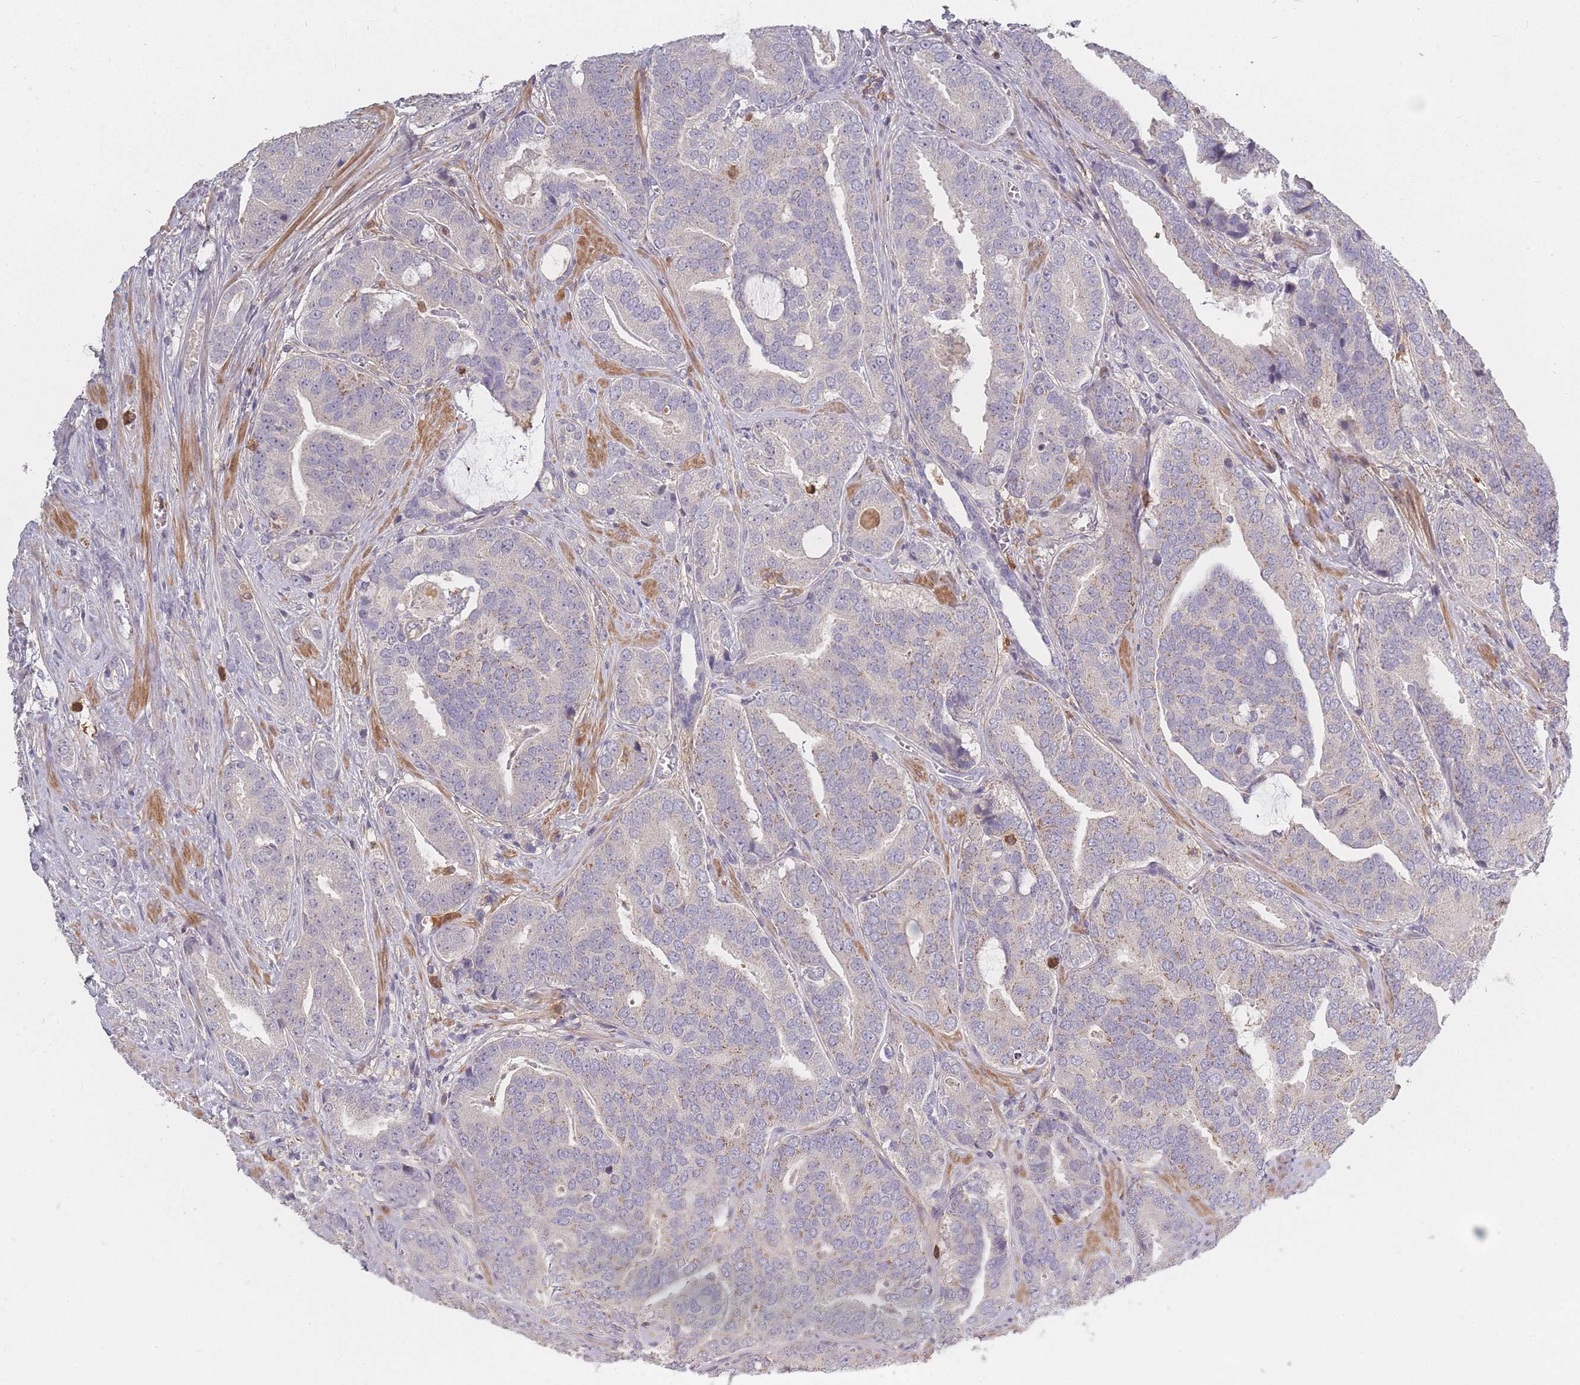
{"staining": {"intensity": "weak", "quantity": "<25%", "location": "cytoplasmic/membranous"}, "tissue": "prostate cancer", "cell_type": "Tumor cells", "image_type": "cancer", "snomed": [{"axis": "morphology", "description": "Adenocarcinoma, High grade"}, {"axis": "topography", "description": "Prostate"}], "caption": "Immunohistochemistry (IHC) histopathology image of neoplastic tissue: high-grade adenocarcinoma (prostate) stained with DAB shows no significant protein positivity in tumor cells. (DAB (3,3'-diaminobenzidine) immunohistochemistry with hematoxylin counter stain).", "gene": "BST1", "patient": {"sex": "male", "age": 55}}